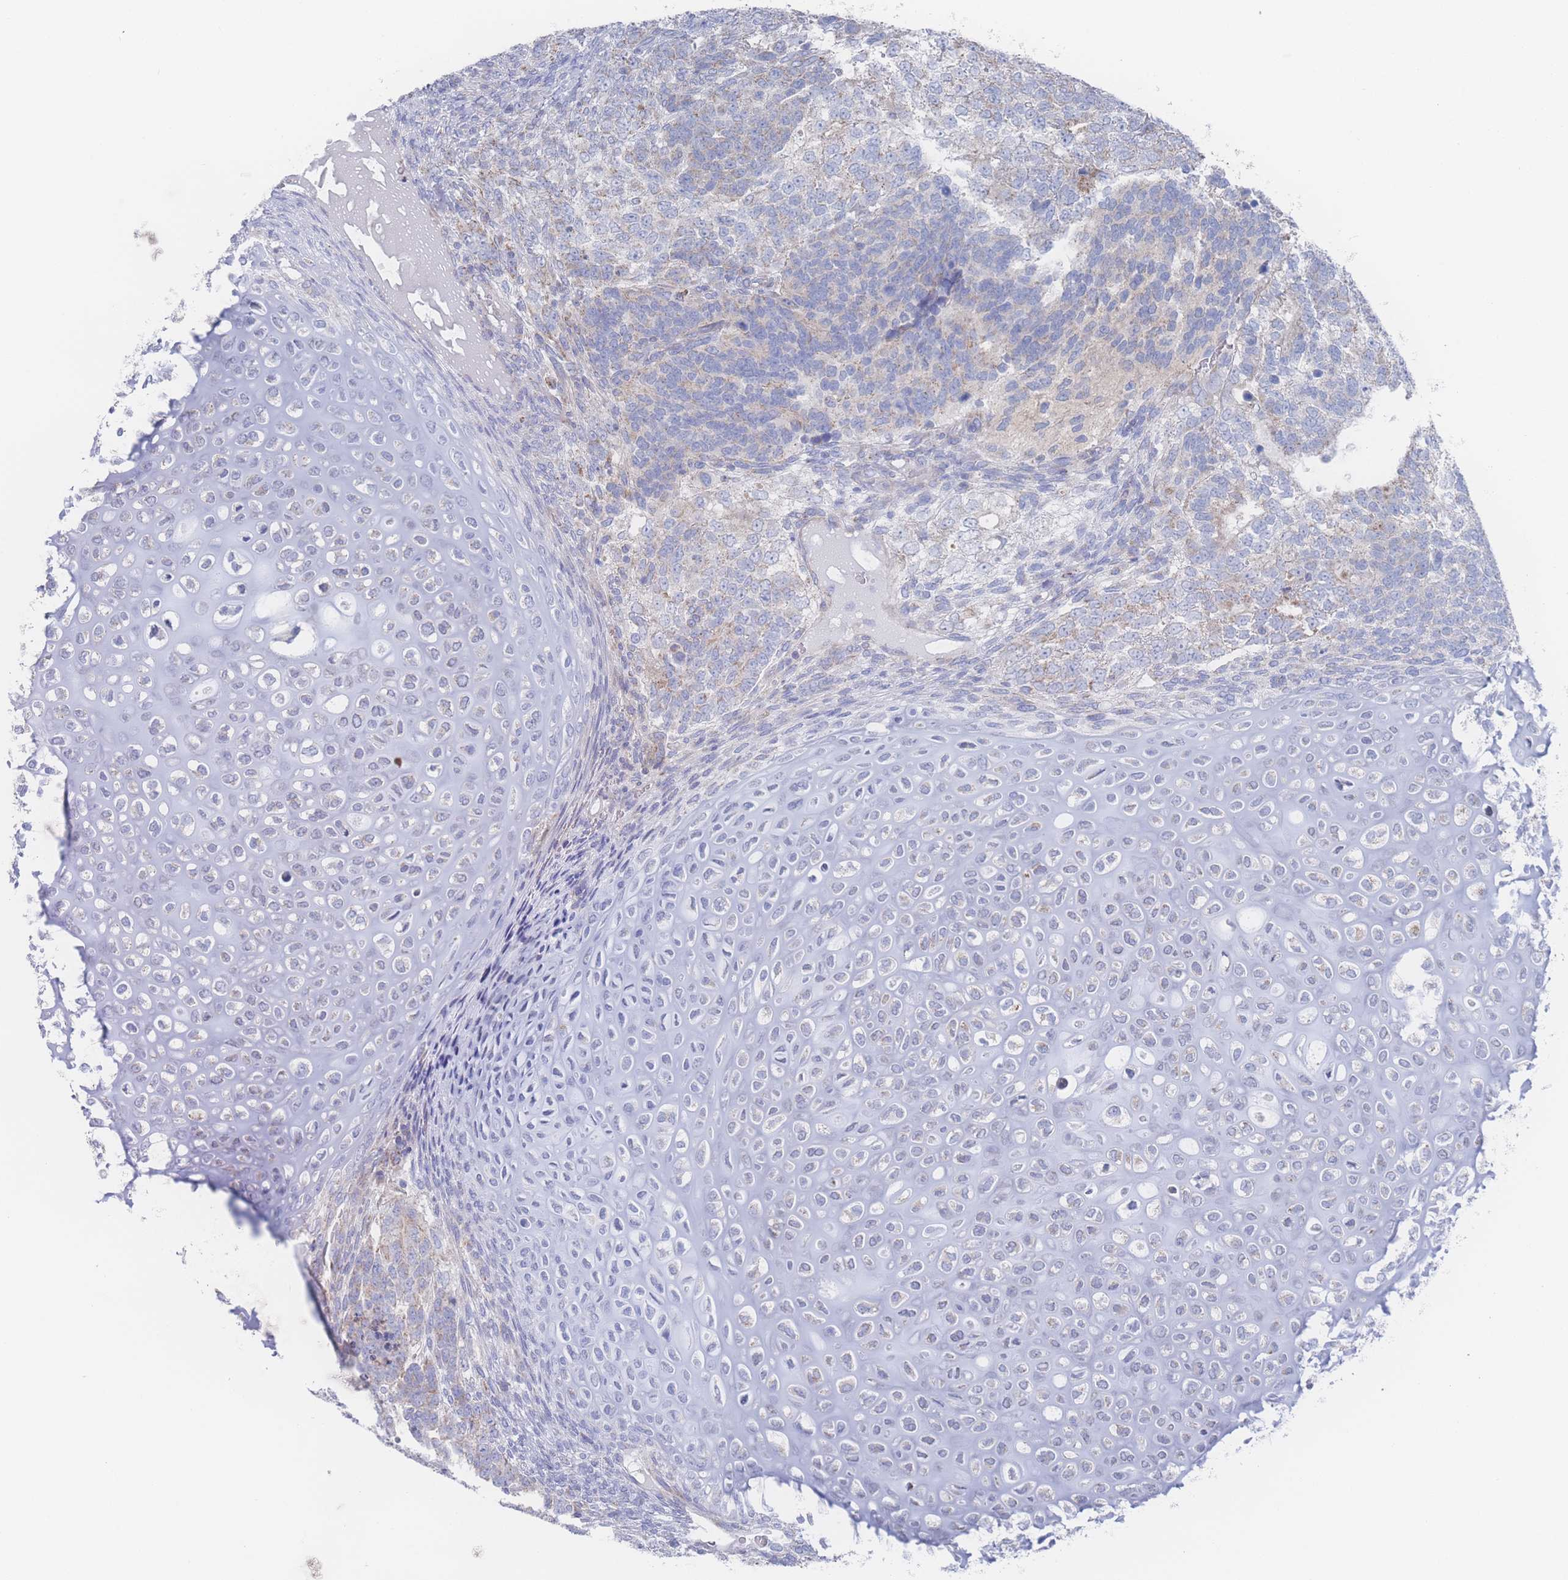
{"staining": {"intensity": "negative", "quantity": "none", "location": "none"}, "tissue": "testis cancer", "cell_type": "Tumor cells", "image_type": "cancer", "snomed": [{"axis": "morphology", "description": "Carcinoma, Embryonal, NOS"}, {"axis": "topography", "description": "Testis"}], "caption": "Tumor cells show no significant positivity in testis cancer (embryonal carcinoma).", "gene": "SNPH", "patient": {"sex": "male", "age": 23}}